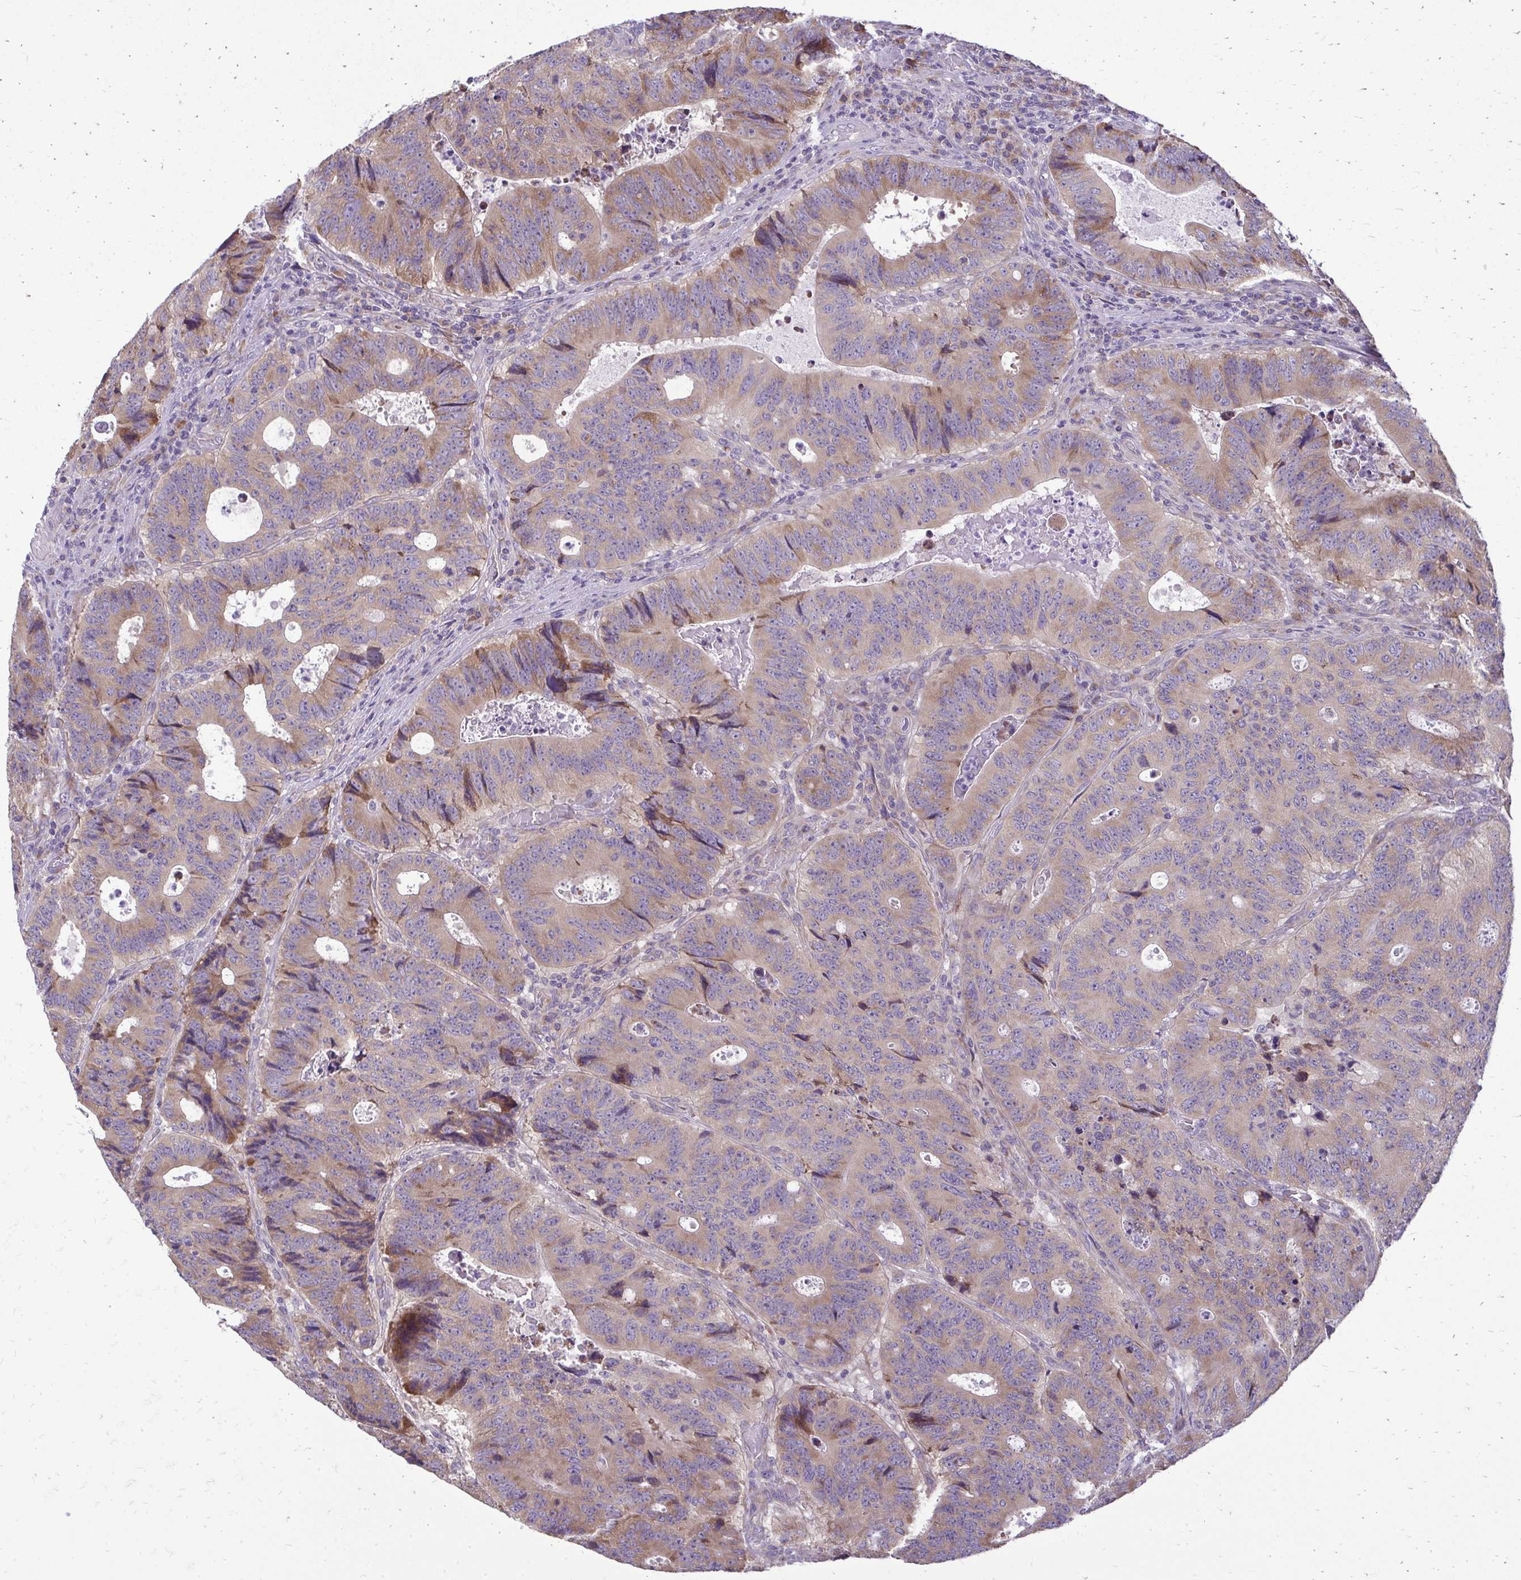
{"staining": {"intensity": "moderate", "quantity": ">75%", "location": "cytoplasmic/membranous"}, "tissue": "colorectal cancer", "cell_type": "Tumor cells", "image_type": "cancer", "snomed": [{"axis": "morphology", "description": "Adenocarcinoma, NOS"}, {"axis": "topography", "description": "Colon"}], "caption": "Immunohistochemical staining of colorectal cancer displays moderate cytoplasmic/membranous protein positivity in about >75% of tumor cells.", "gene": "RPLP2", "patient": {"sex": "male", "age": 62}}